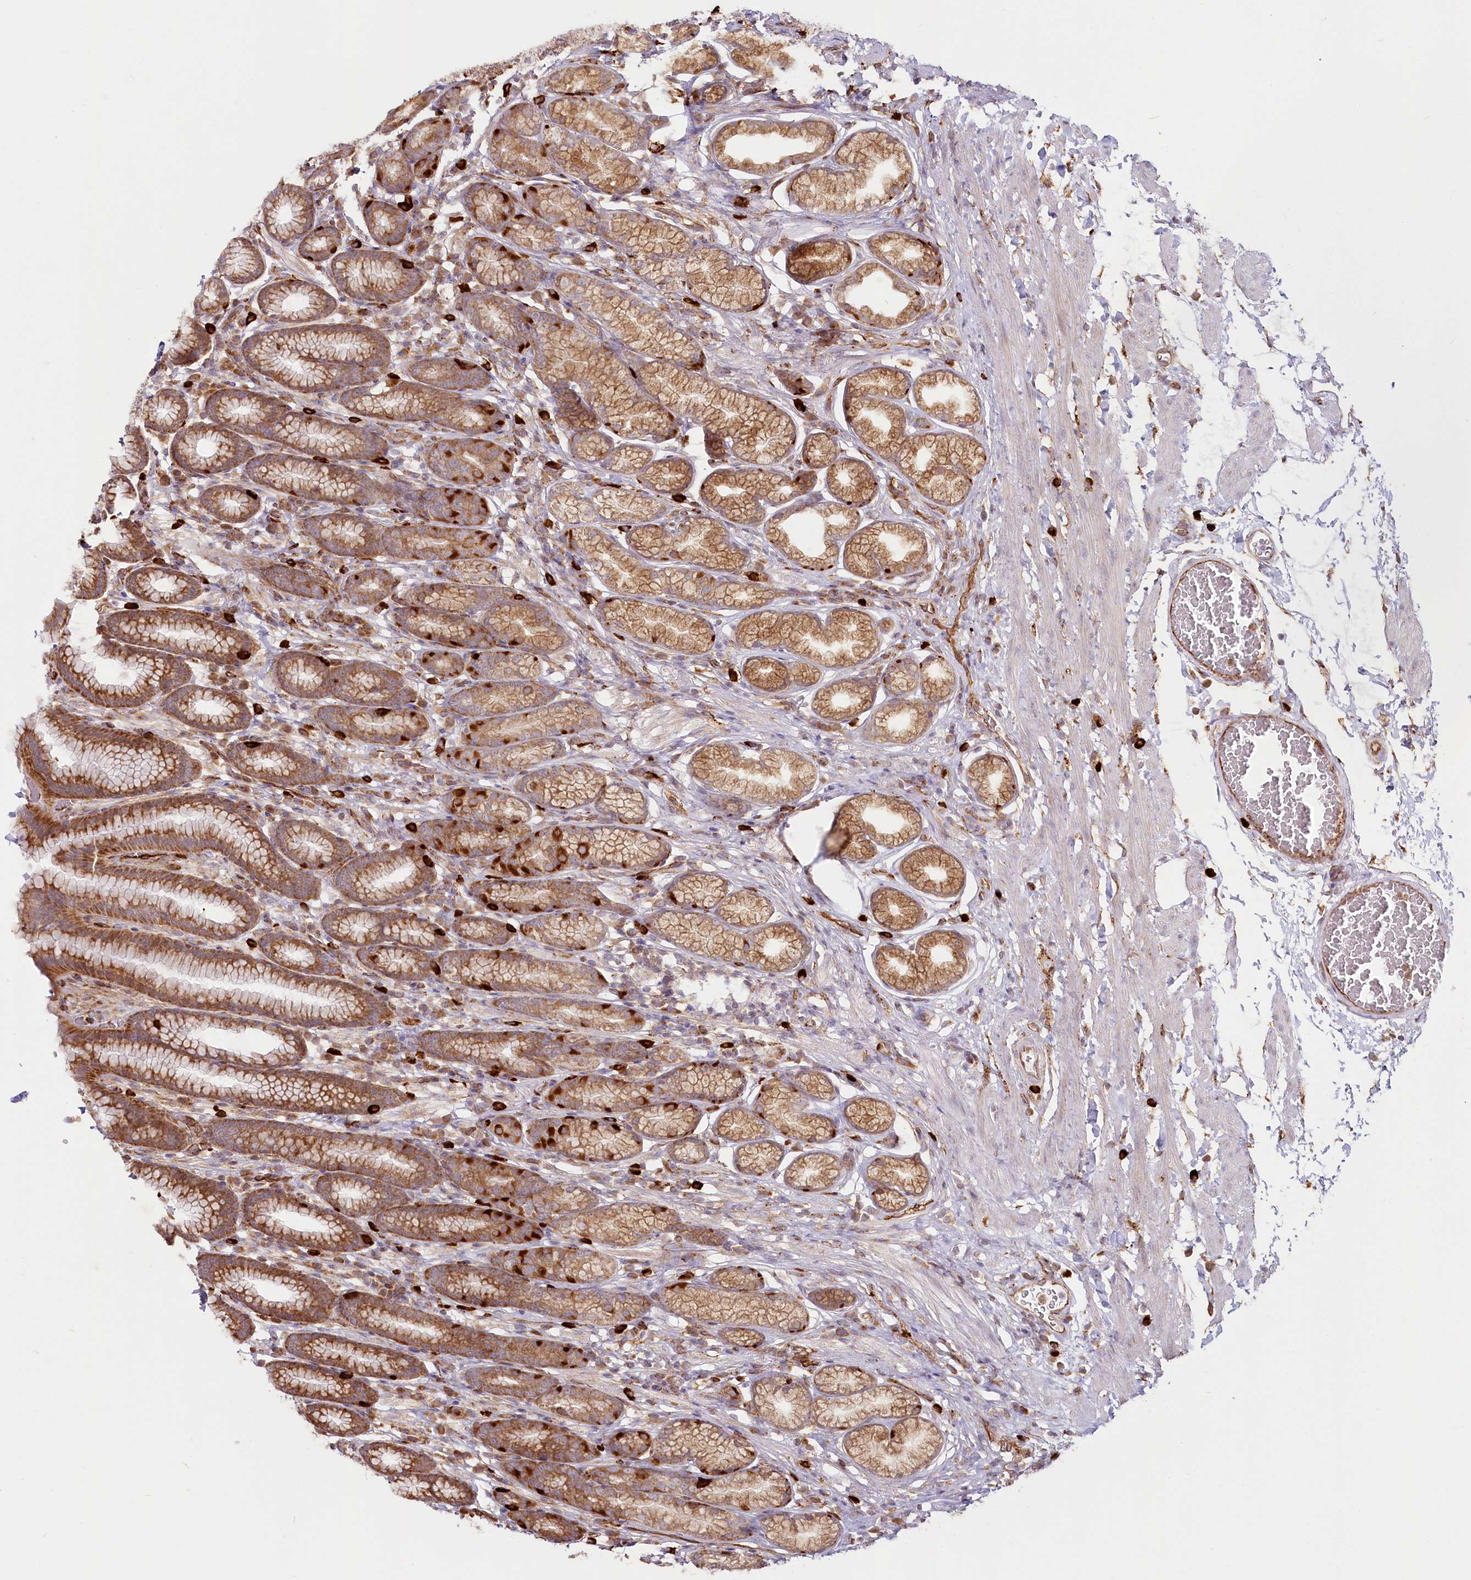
{"staining": {"intensity": "moderate", "quantity": ">75%", "location": "cytoplasmic/membranous"}, "tissue": "stomach", "cell_type": "Glandular cells", "image_type": "normal", "snomed": [{"axis": "morphology", "description": "Normal tissue, NOS"}, {"axis": "topography", "description": "Stomach"}], "caption": "Stomach stained with DAB IHC displays medium levels of moderate cytoplasmic/membranous expression in approximately >75% of glandular cells.", "gene": "HARS2", "patient": {"sex": "male", "age": 42}}